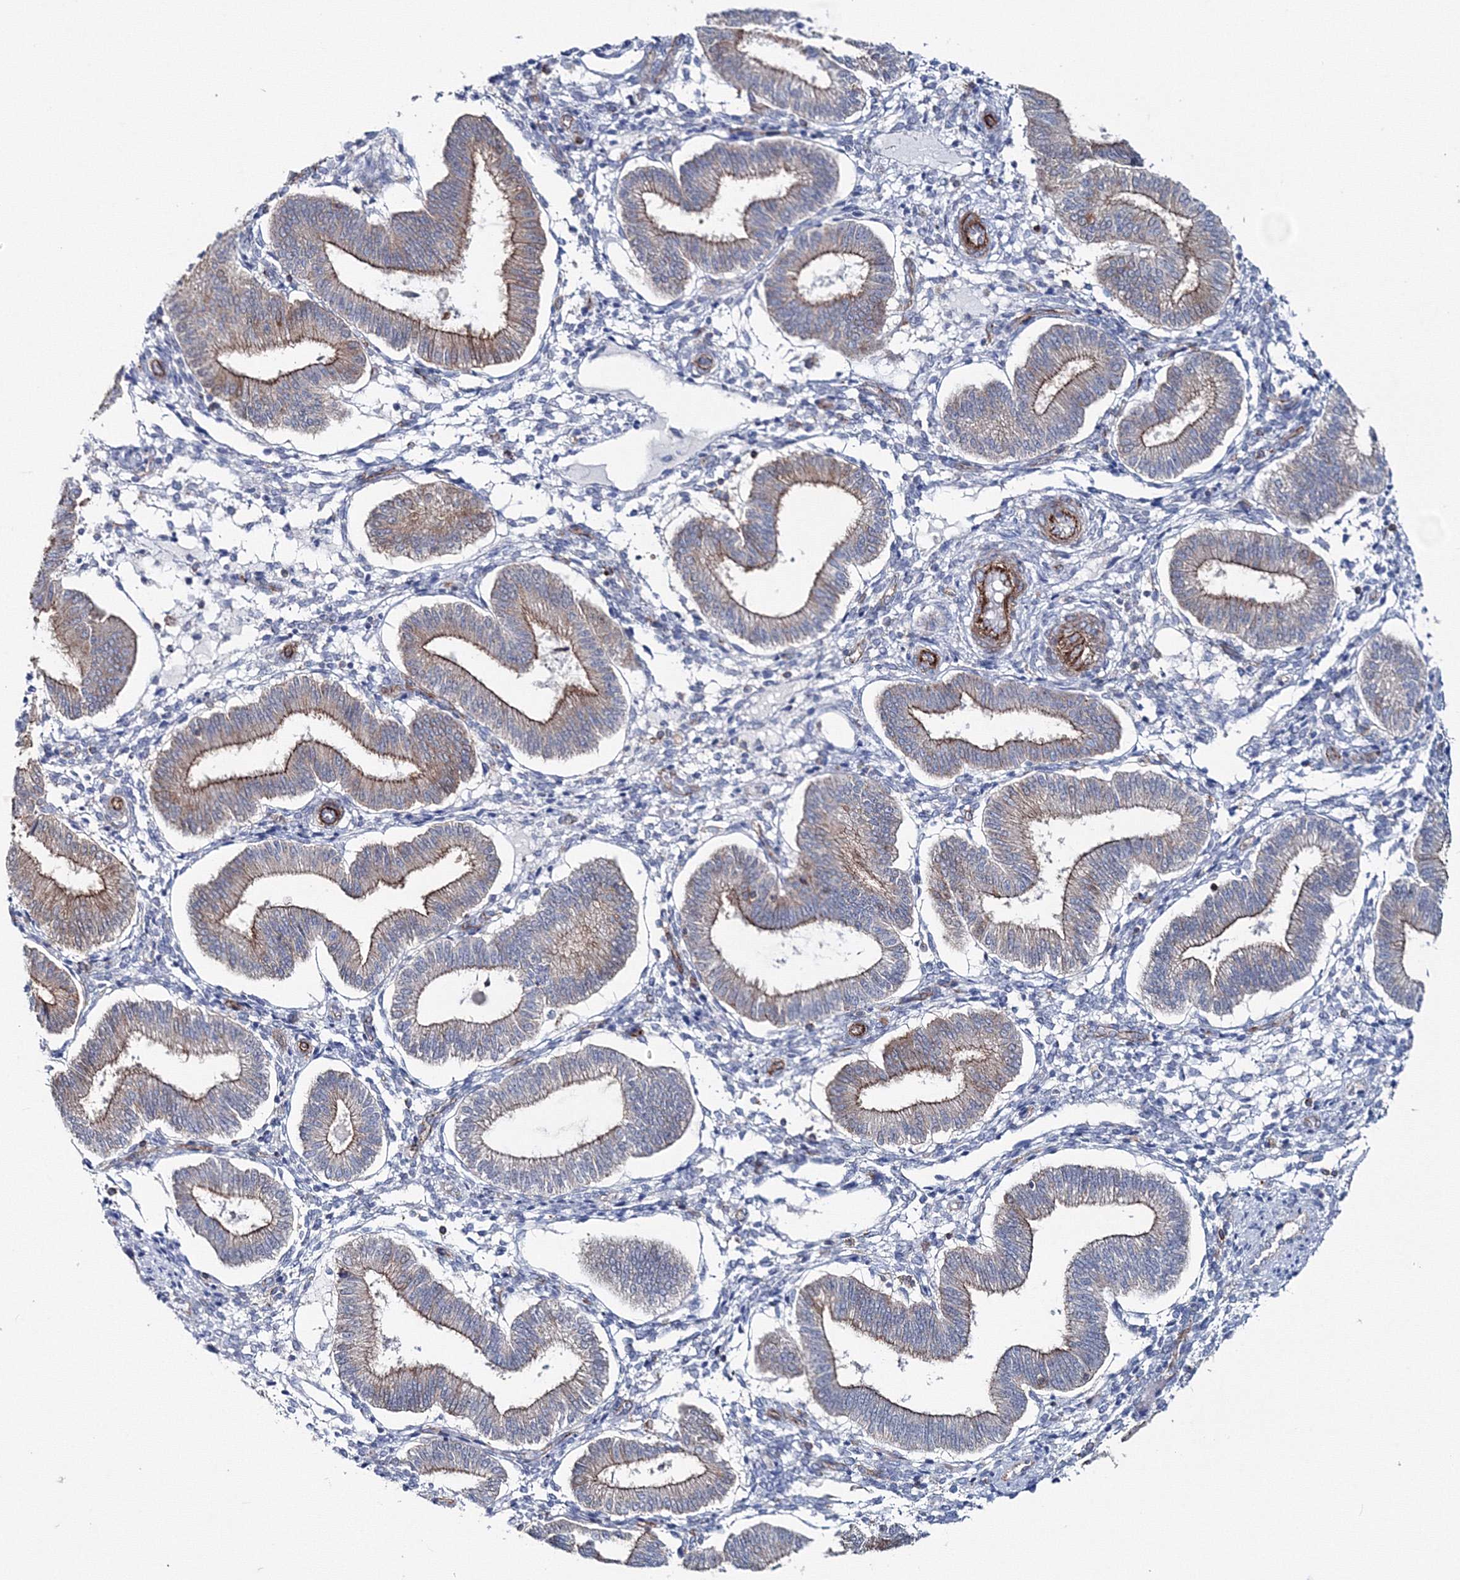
{"staining": {"intensity": "negative", "quantity": "none", "location": "none"}, "tissue": "endometrium", "cell_type": "Cells in endometrial stroma", "image_type": "normal", "snomed": [{"axis": "morphology", "description": "Normal tissue, NOS"}, {"axis": "topography", "description": "Endometrium"}], "caption": "Photomicrograph shows no protein positivity in cells in endometrial stroma of benign endometrium.", "gene": "GGA2", "patient": {"sex": "female", "age": 39}}